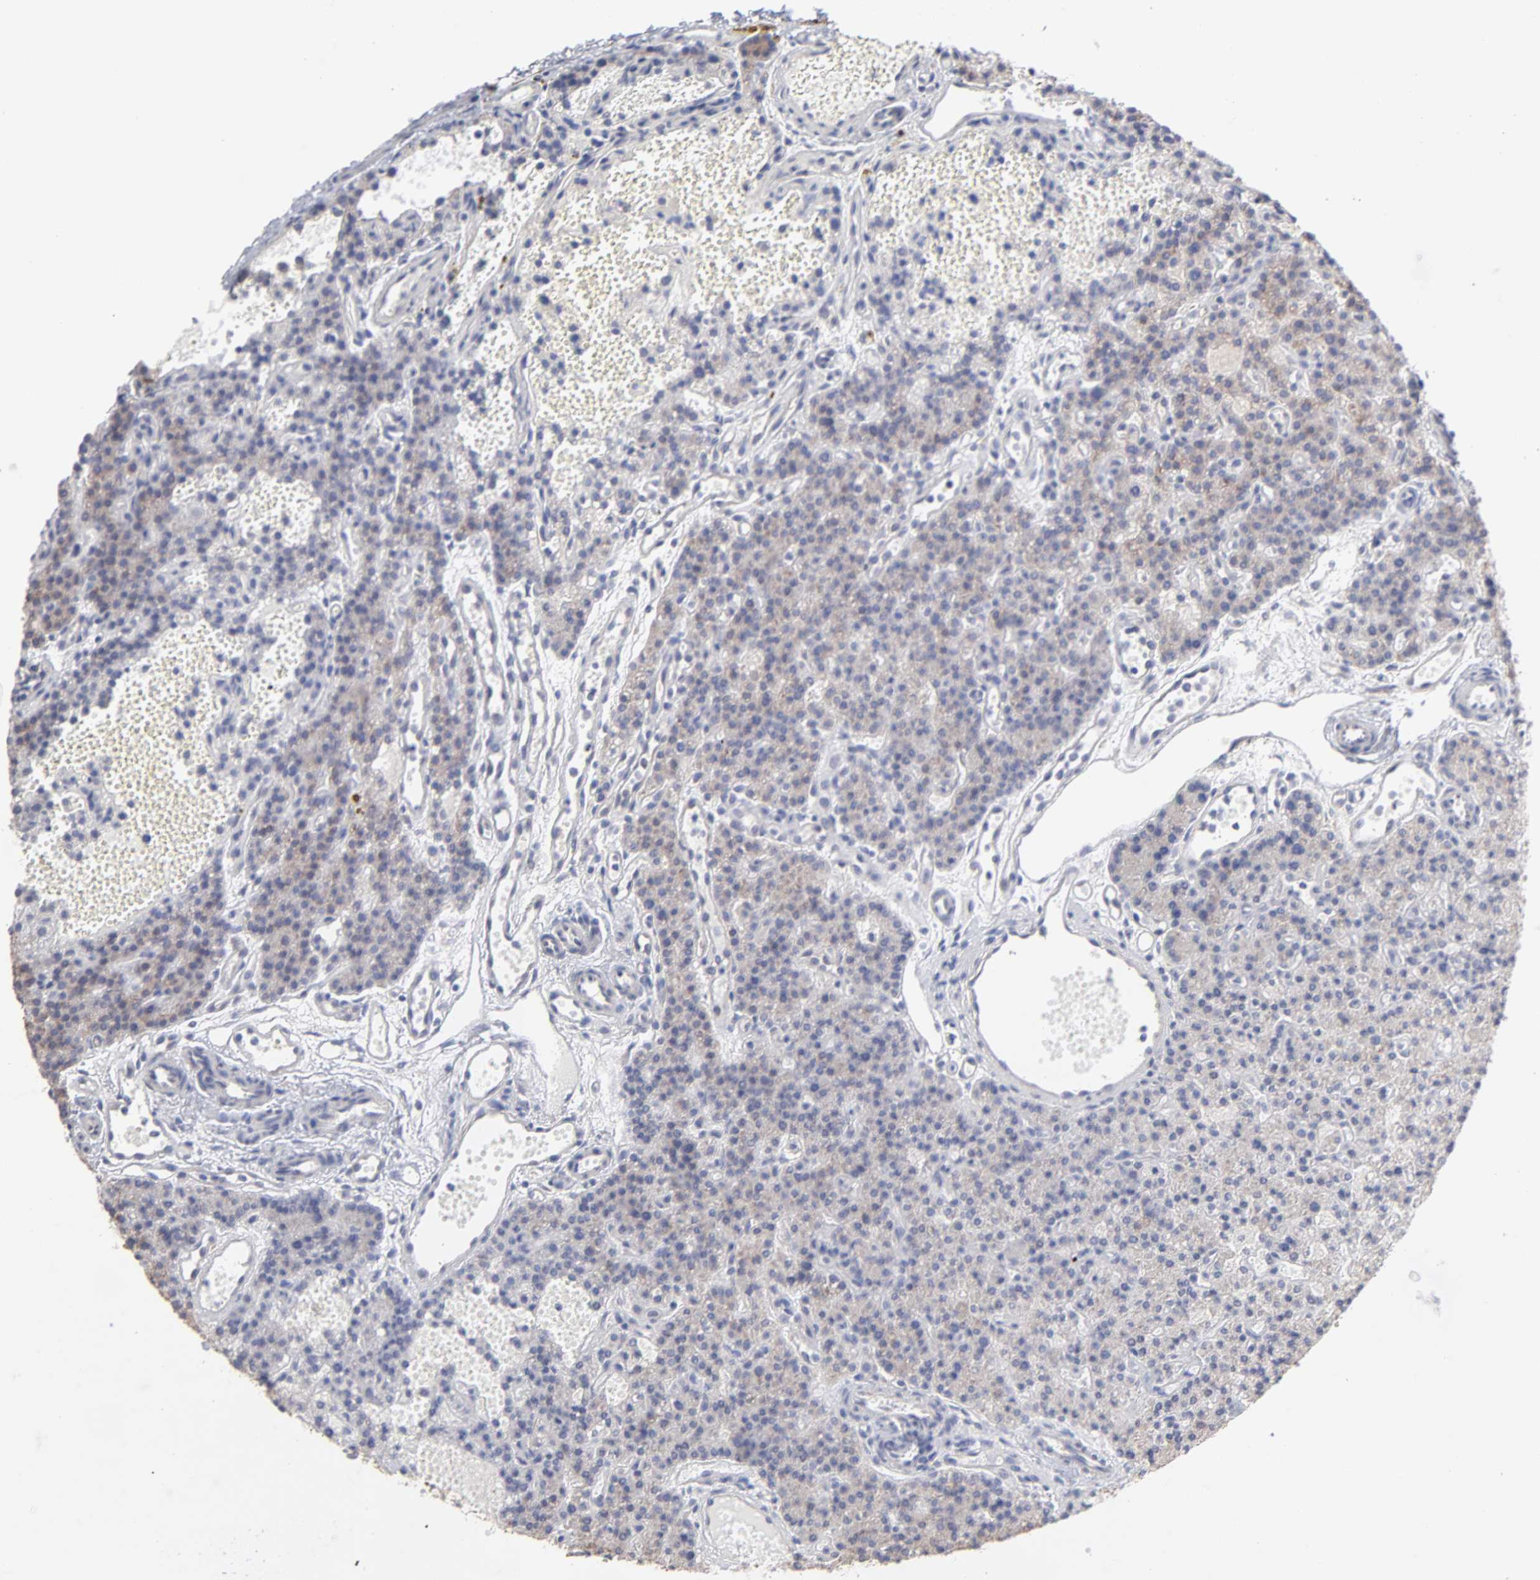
{"staining": {"intensity": "moderate", "quantity": ">75%", "location": "cytoplasmic/membranous"}, "tissue": "parathyroid gland", "cell_type": "Glandular cells", "image_type": "normal", "snomed": [{"axis": "morphology", "description": "Normal tissue, NOS"}, {"axis": "topography", "description": "Parathyroid gland"}], "caption": "Immunohistochemical staining of unremarkable human parathyroid gland shows moderate cytoplasmic/membranous protein staining in approximately >75% of glandular cells.", "gene": "RPL3", "patient": {"sex": "male", "age": 25}}